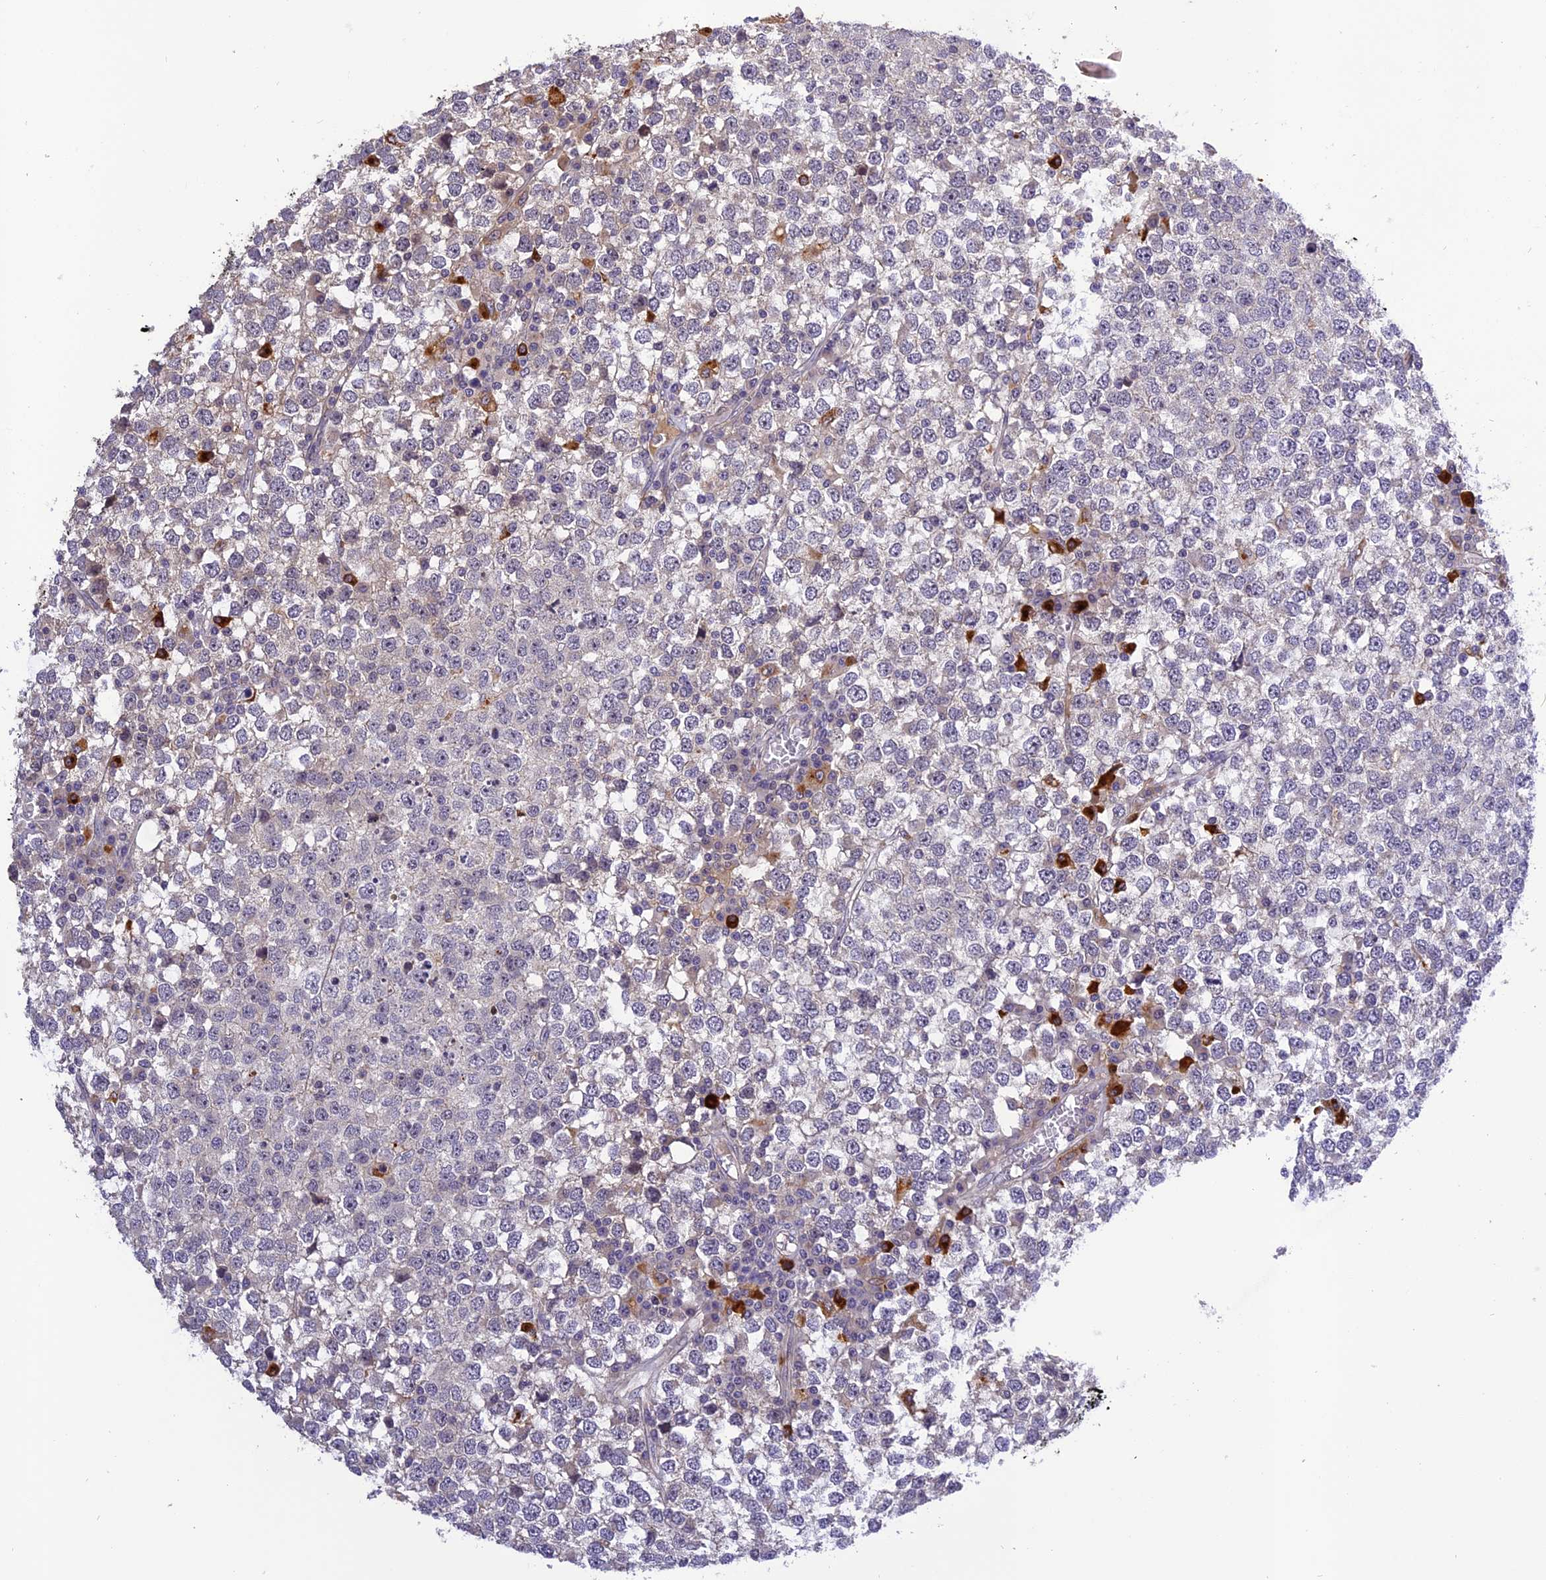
{"staining": {"intensity": "negative", "quantity": "none", "location": "none"}, "tissue": "testis cancer", "cell_type": "Tumor cells", "image_type": "cancer", "snomed": [{"axis": "morphology", "description": "Seminoma, NOS"}, {"axis": "topography", "description": "Testis"}], "caption": "This is an IHC micrograph of testis cancer (seminoma). There is no positivity in tumor cells.", "gene": "FNIP2", "patient": {"sex": "male", "age": 65}}